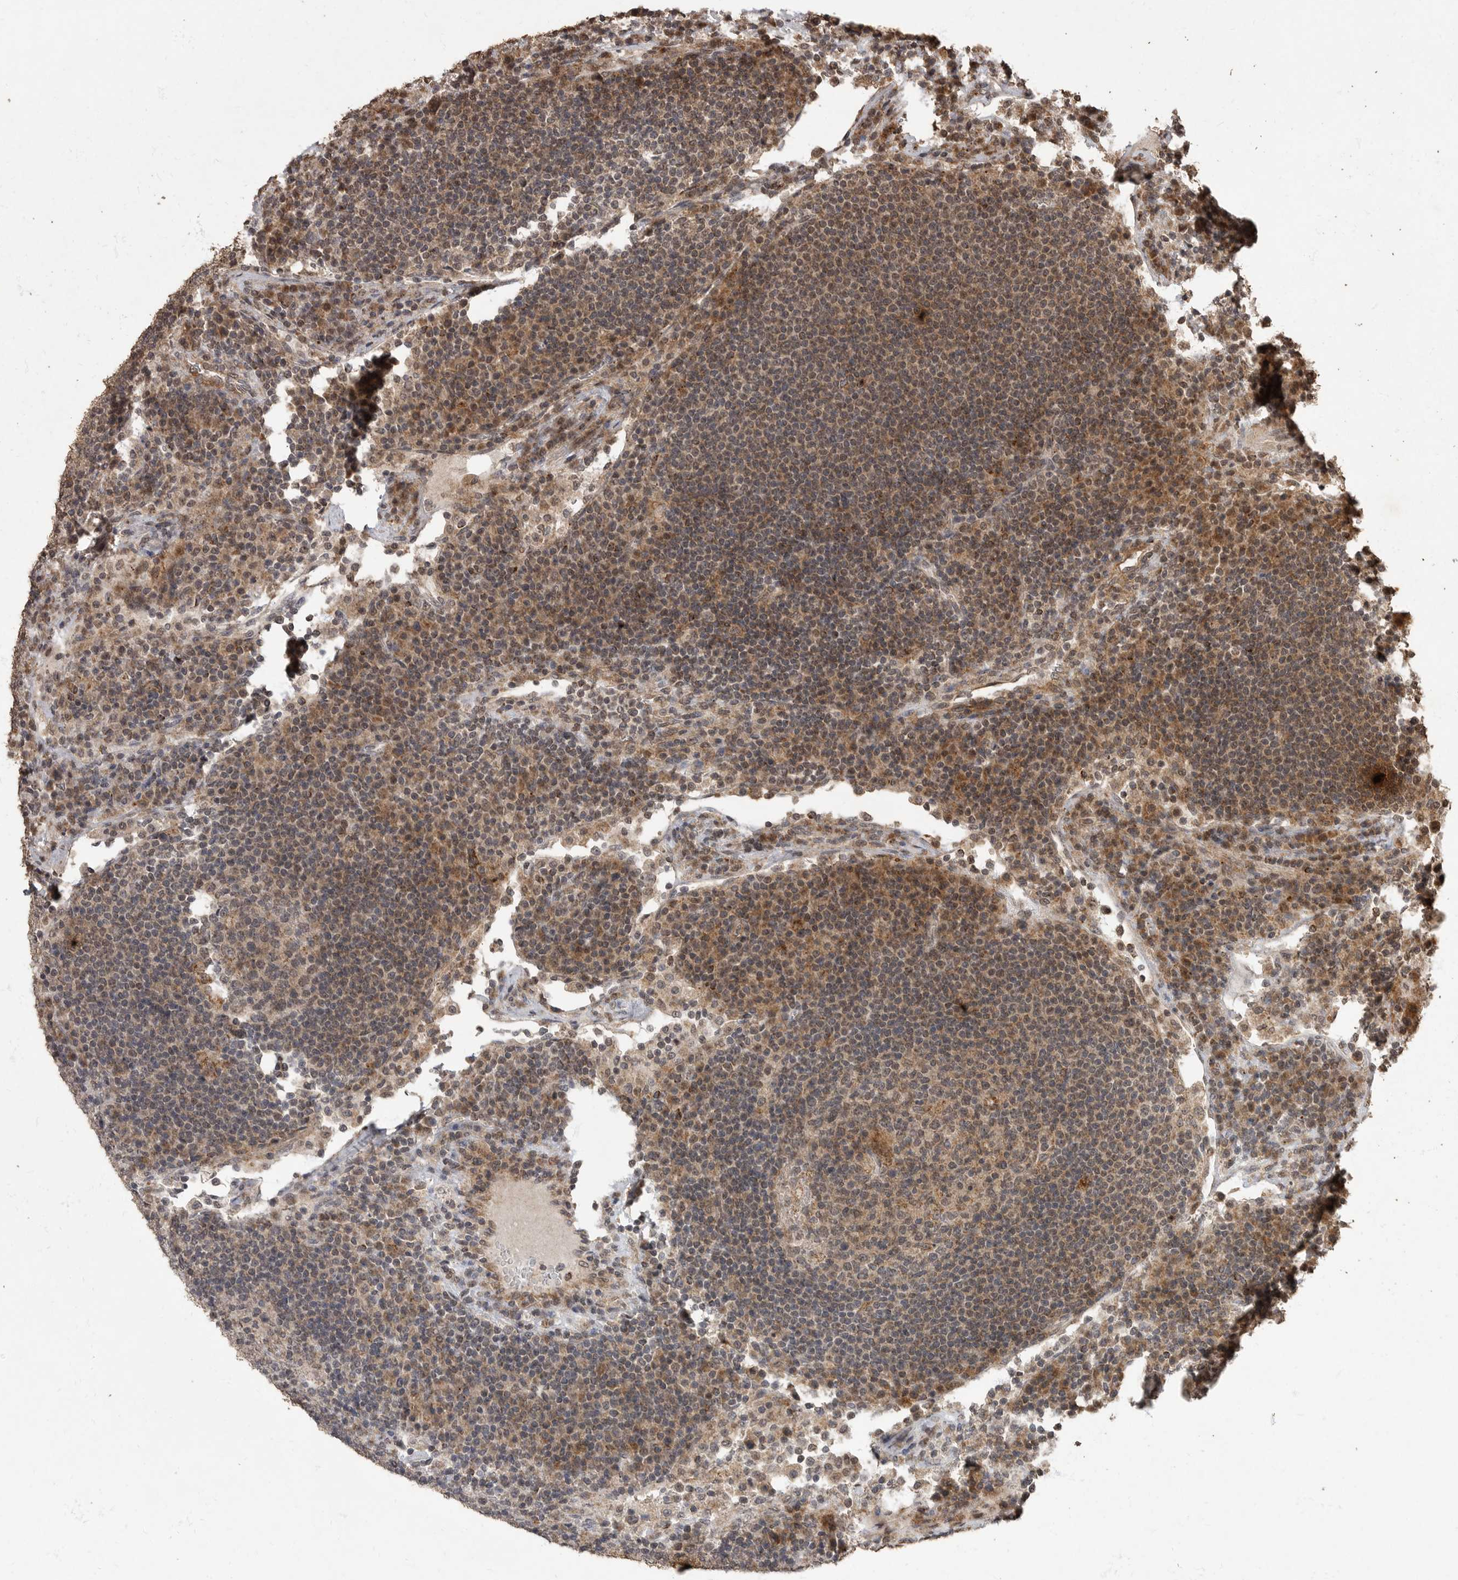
{"staining": {"intensity": "weak", "quantity": ">75%", "location": "cytoplasmic/membranous,nuclear"}, "tissue": "lymph node", "cell_type": "Germinal center cells", "image_type": "normal", "snomed": [{"axis": "morphology", "description": "Normal tissue, NOS"}, {"axis": "topography", "description": "Lymph node"}], "caption": "Immunohistochemical staining of unremarkable human lymph node displays >75% levels of weak cytoplasmic/membranous,nuclear protein staining in about >75% of germinal center cells.", "gene": "MAFG", "patient": {"sex": "female", "age": 53}}